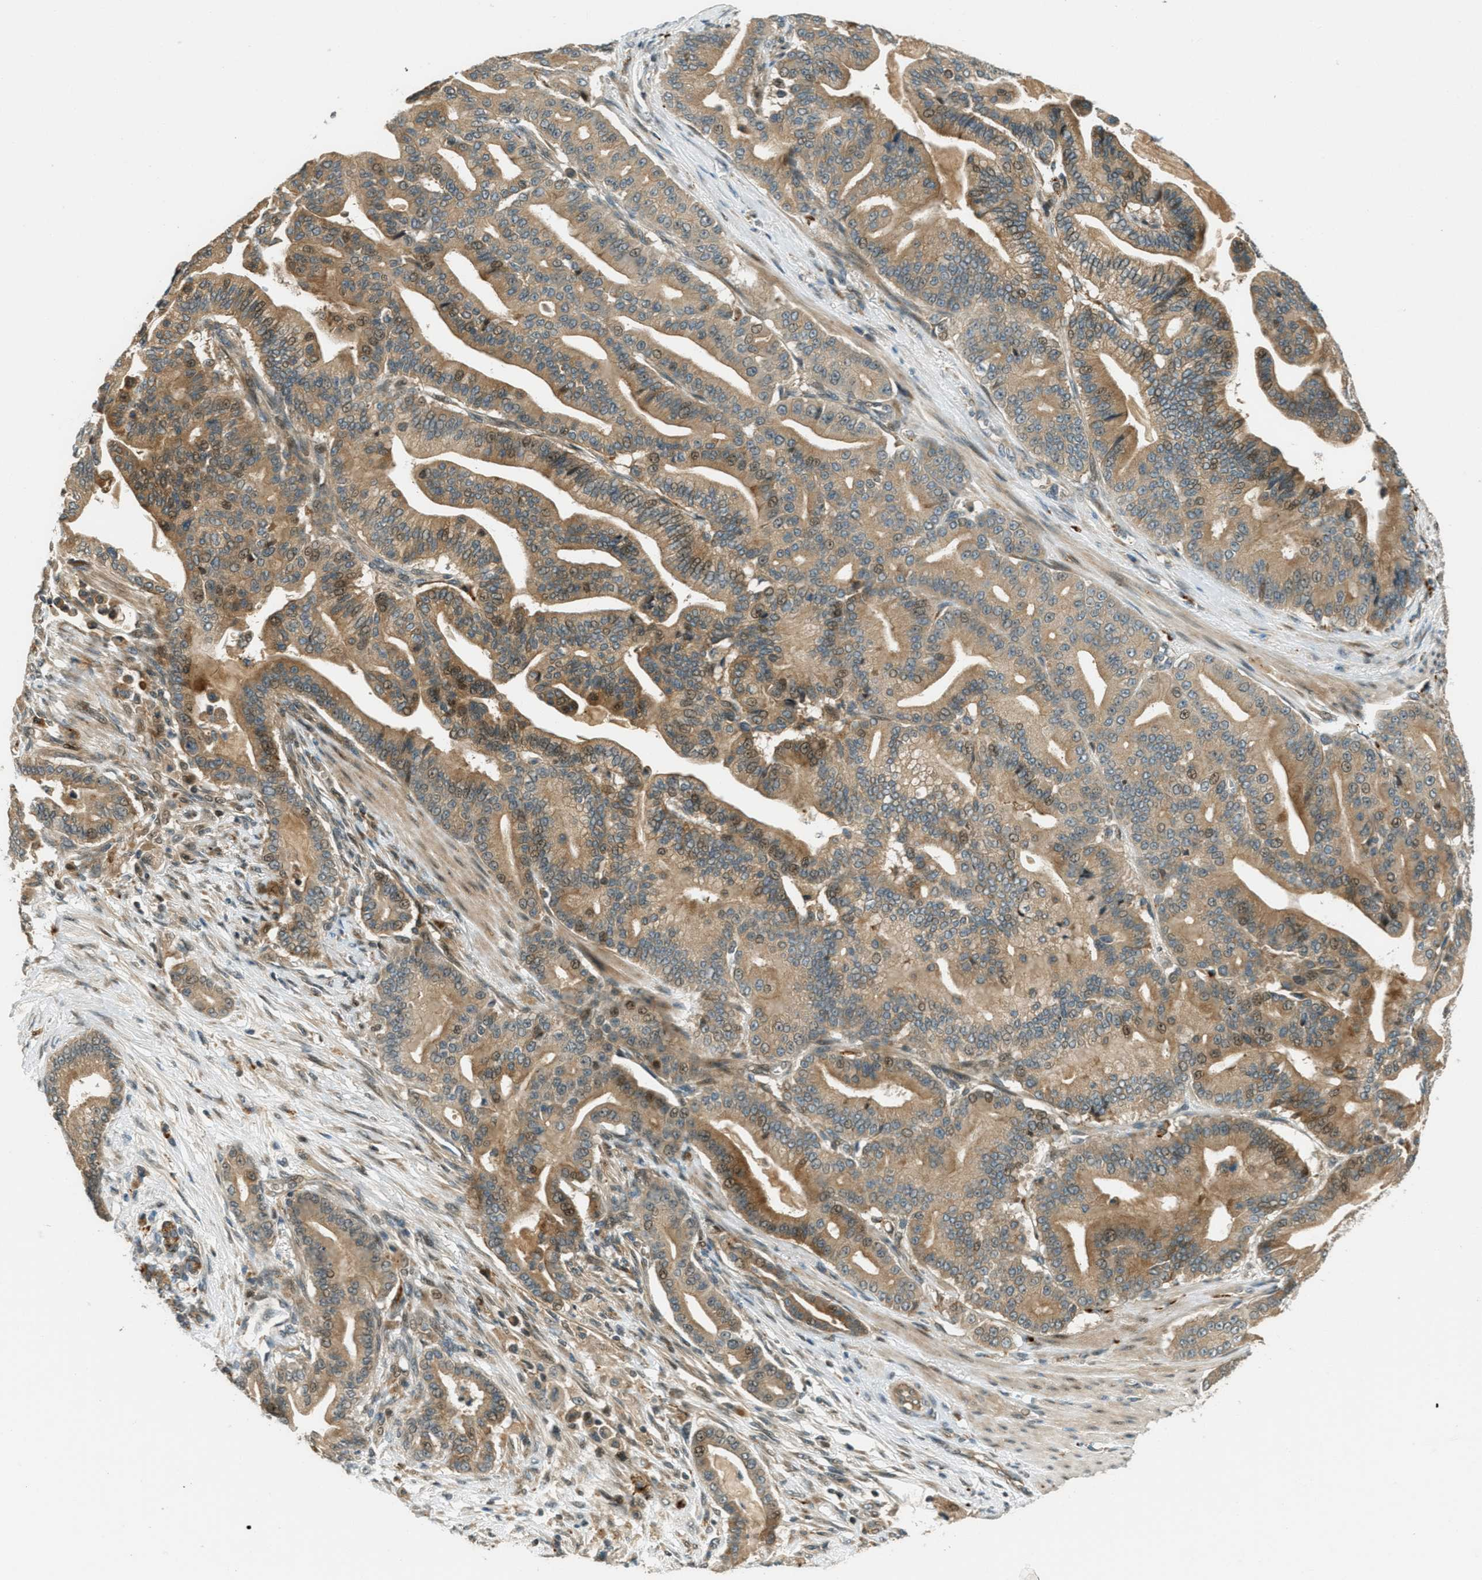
{"staining": {"intensity": "moderate", "quantity": ">75%", "location": "cytoplasmic/membranous"}, "tissue": "pancreatic cancer", "cell_type": "Tumor cells", "image_type": "cancer", "snomed": [{"axis": "morphology", "description": "Normal tissue, NOS"}, {"axis": "morphology", "description": "Adenocarcinoma, NOS"}, {"axis": "topography", "description": "Pancreas"}], "caption": "Adenocarcinoma (pancreatic) stained with a protein marker shows moderate staining in tumor cells.", "gene": "PTPN23", "patient": {"sex": "male", "age": 63}}